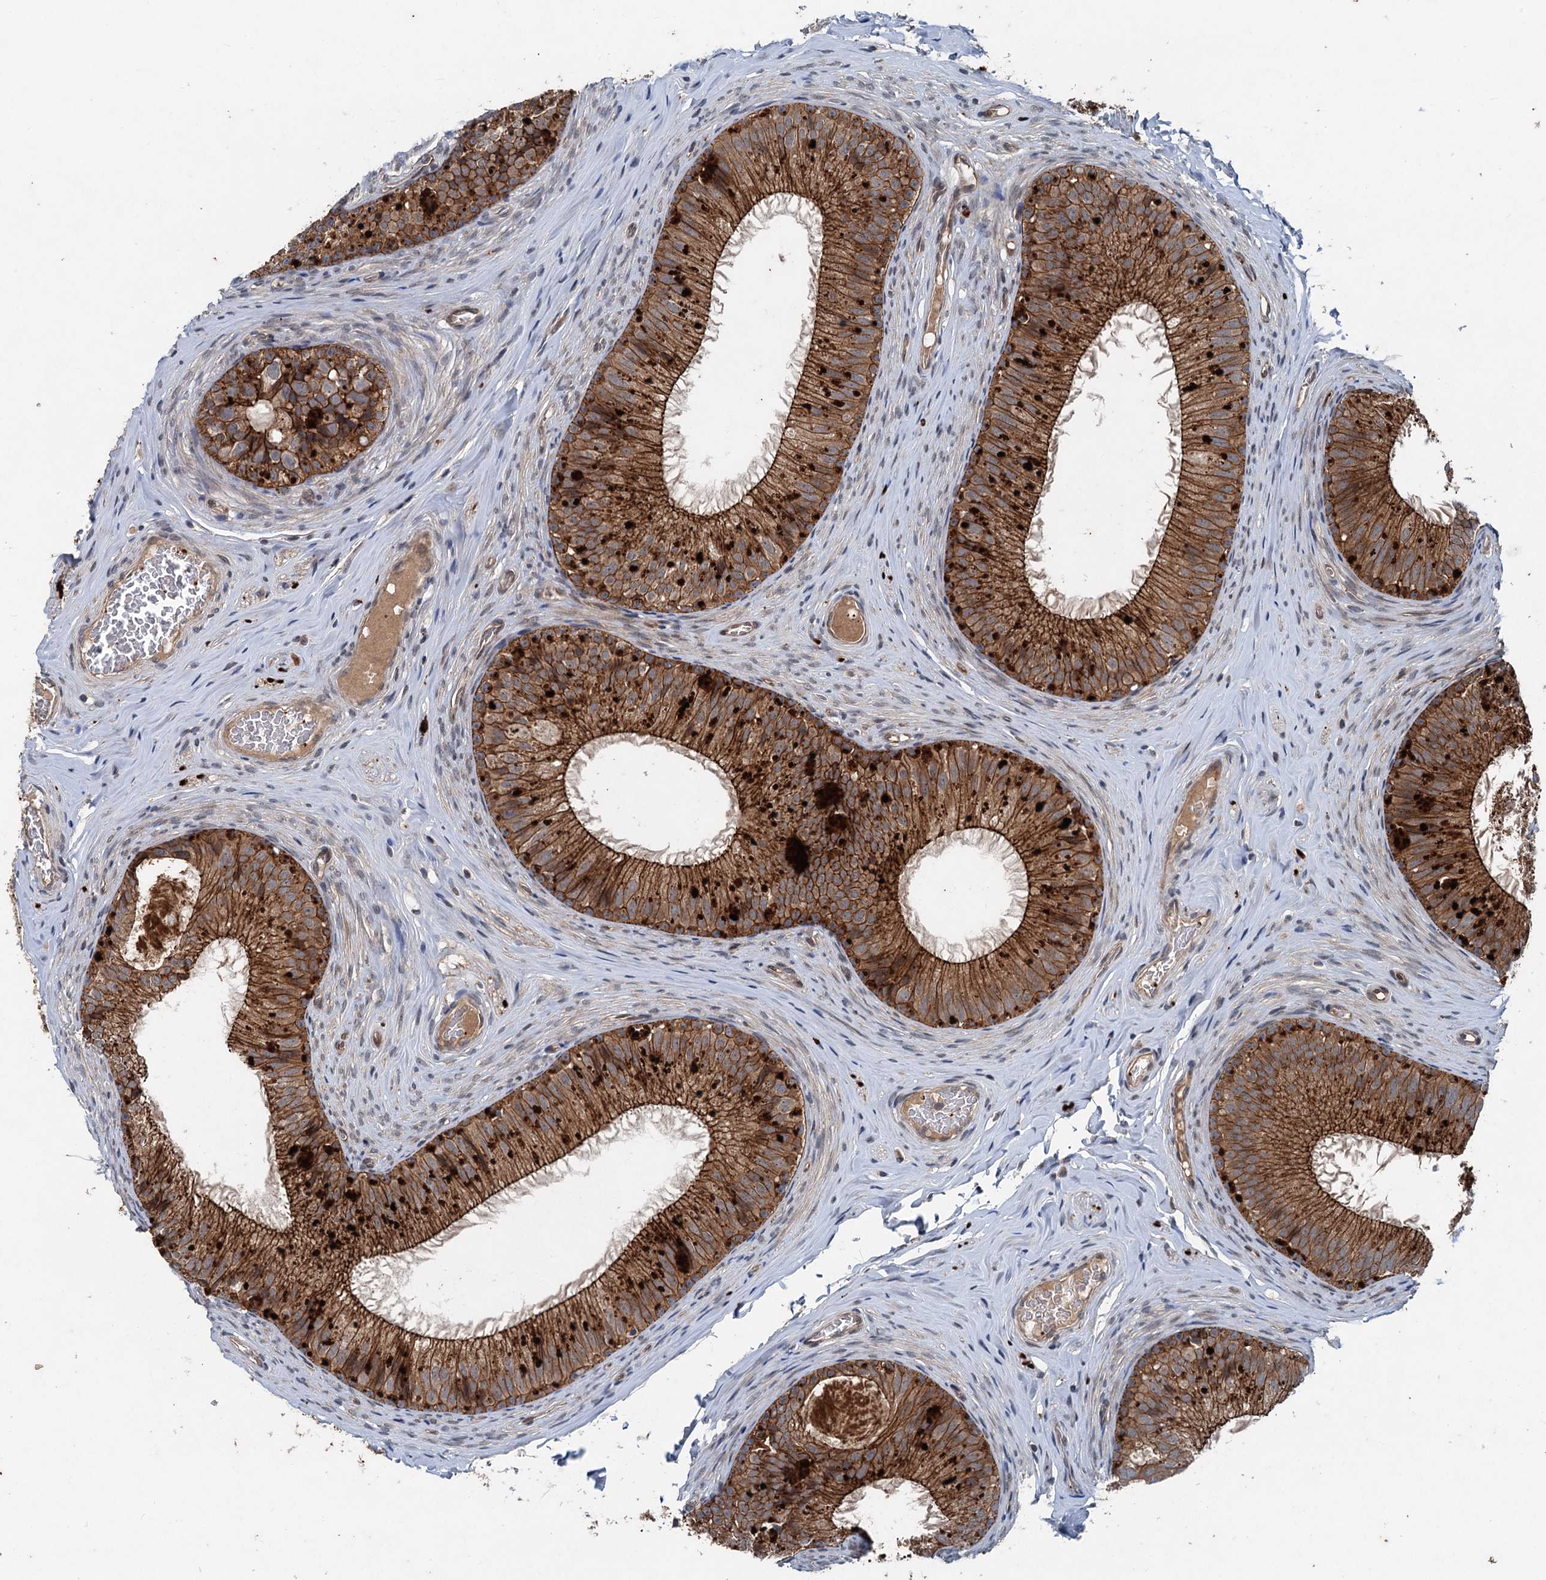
{"staining": {"intensity": "strong", "quantity": ">75%", "location": "cytoplasmic/membranous"}, "tissue": "epididymis", "cell_type": "Glandular cells", "image_type": "normal", "snomed": [{"axis": "morphology", "description": "Normal tissue, NOS"}, {"axis": "topography", "description": "Epididymis"}], "caption": "This image exhibits immunohistochemistry staining of unremarkable human epididymis, with high strong cytoplasmic/membranous expression in approximately >75% of glandular cells.", "gene": "N4BP2L2", "patient": {"sex": "male", "age": 34}}